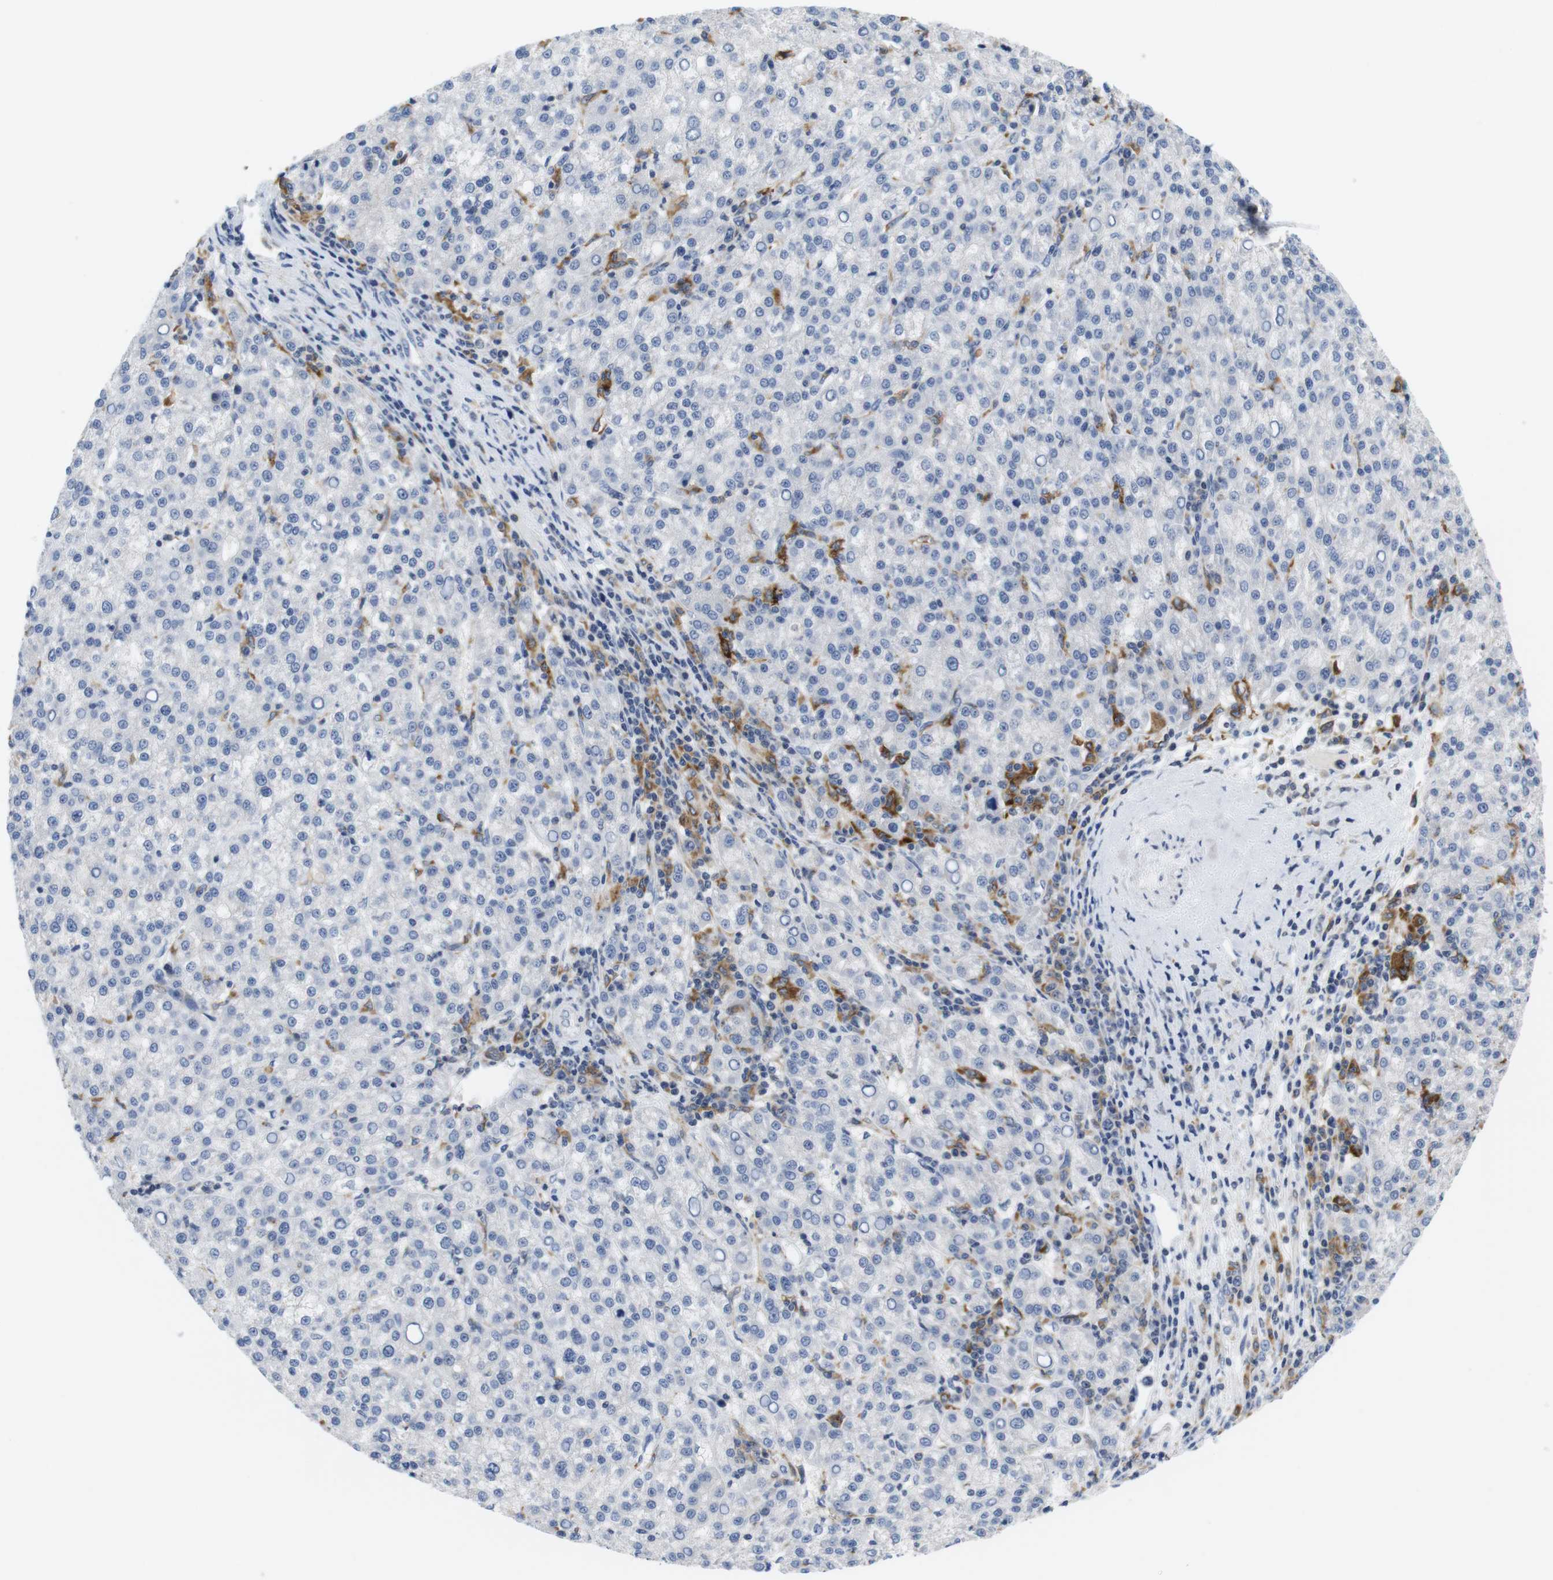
{"staining": {"intensity": "negative", "quantity": "none", "location": "none"}, "tissue": "liver cancer", "cell_type": "Tumor cells", "image_type": "cancer", "snomed": [{"axis": "morphology", "description": "Carcinoma, Hepatocellular, NOS"}, {"axis": "topography", "description": "Liver"}], "caption": "This is an IHC micrograph of liver hepatocellular carcinoma. There is no positivity in tumor cells.", "gene": "CNGA2", "patient": {"sex": "female", "age": 58}}